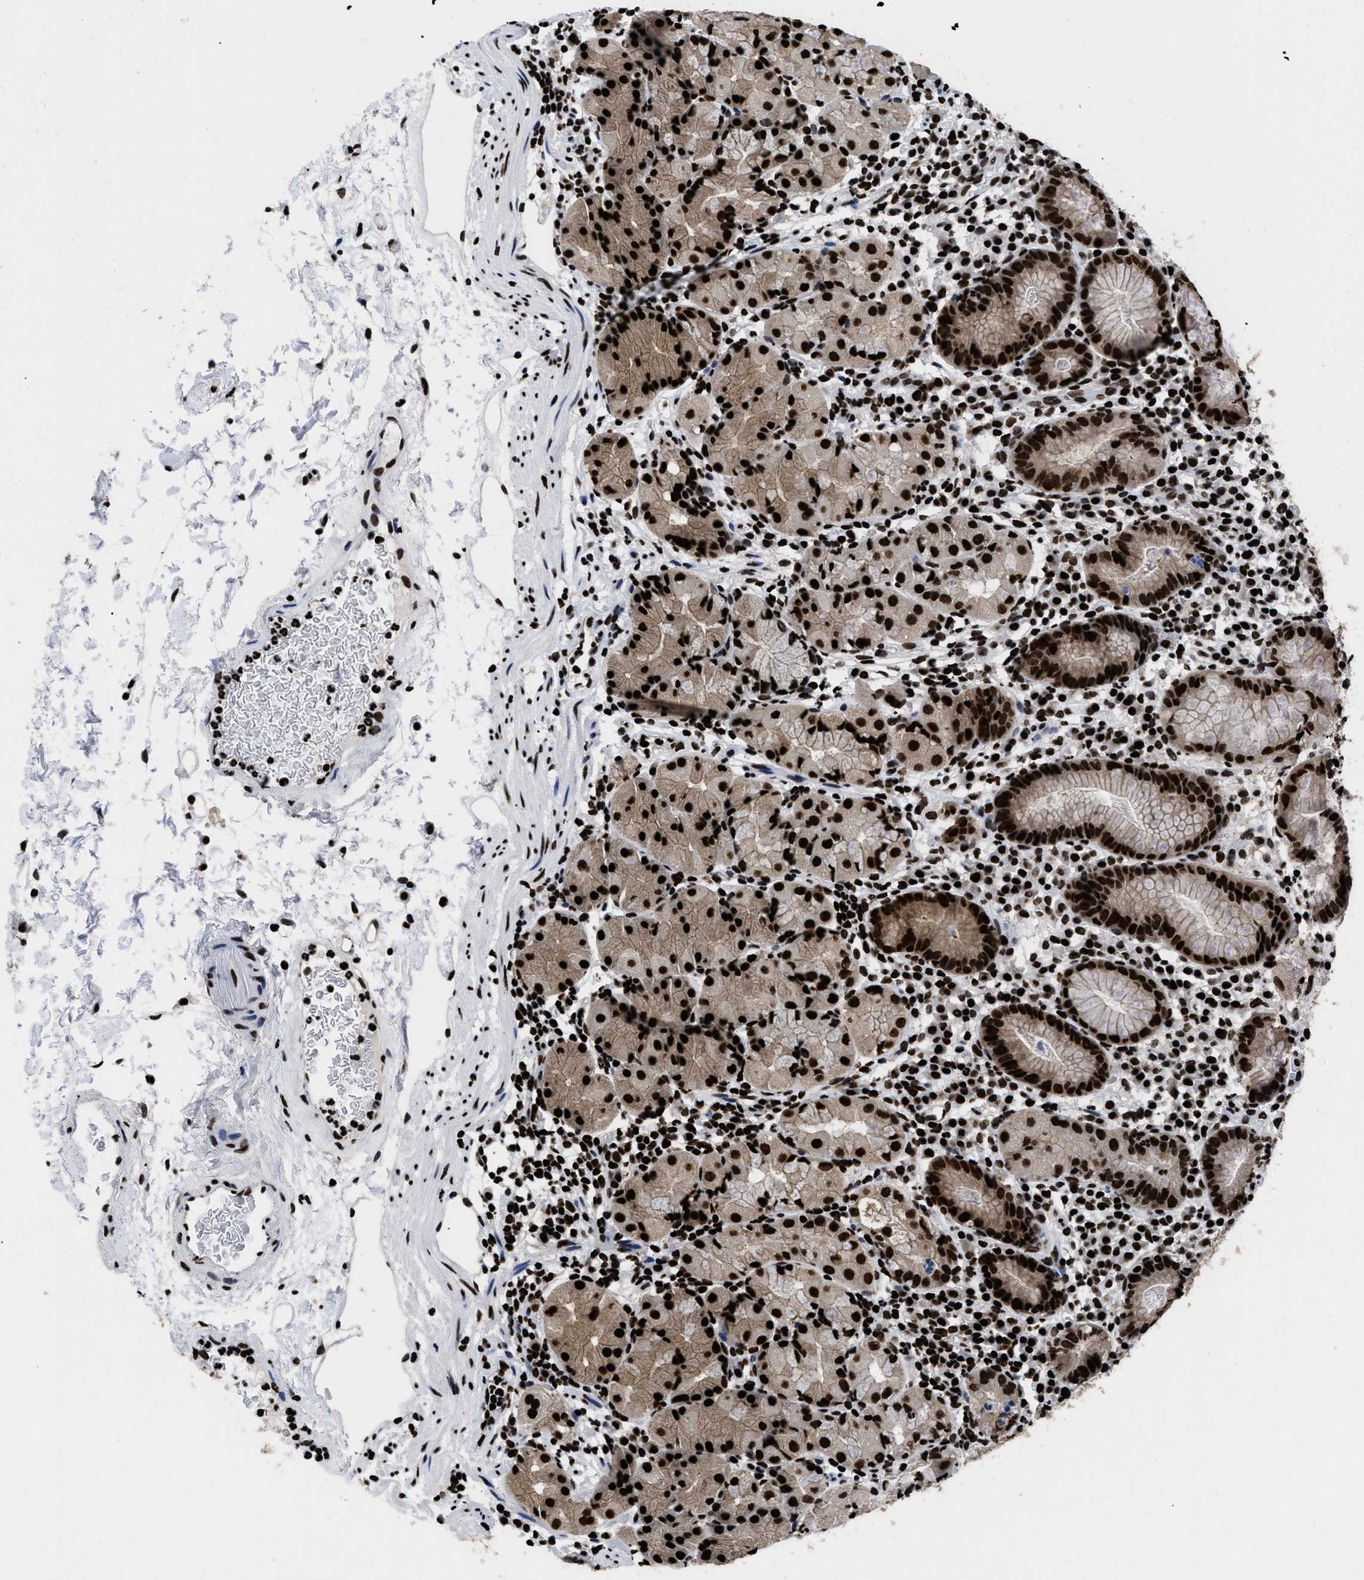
{"staining": {"intensity": "strong", "quantity": ">75%", "location": "cytoplasmic/membranous,nuclear"}, "tissue": "stomach", "cell_type": "Glandular cells", "image_type": "normal", "snomed": [{"axis": "morphology", "description": "Normal tissue, NOS"}, {"axis": "topography", "description": "Stomach"}, {"axis": "topography", "description": "Stomach, lower"}], "caption": "Immunohistochemistry (IHC) staining of normal stomach, which exhibits high levels of strong cytoplasmic/membranous,nuclear staining in about >75% of glandular cells indicating strong cytoplasmic/membranous,nuclear protein staining. The staining was performed using DAB (brown) for protein detection and nuclei were counterstained in hematoxylin (blue).", "gene": "CALHM3", "patient": {"sex": "female", "age": 75}}